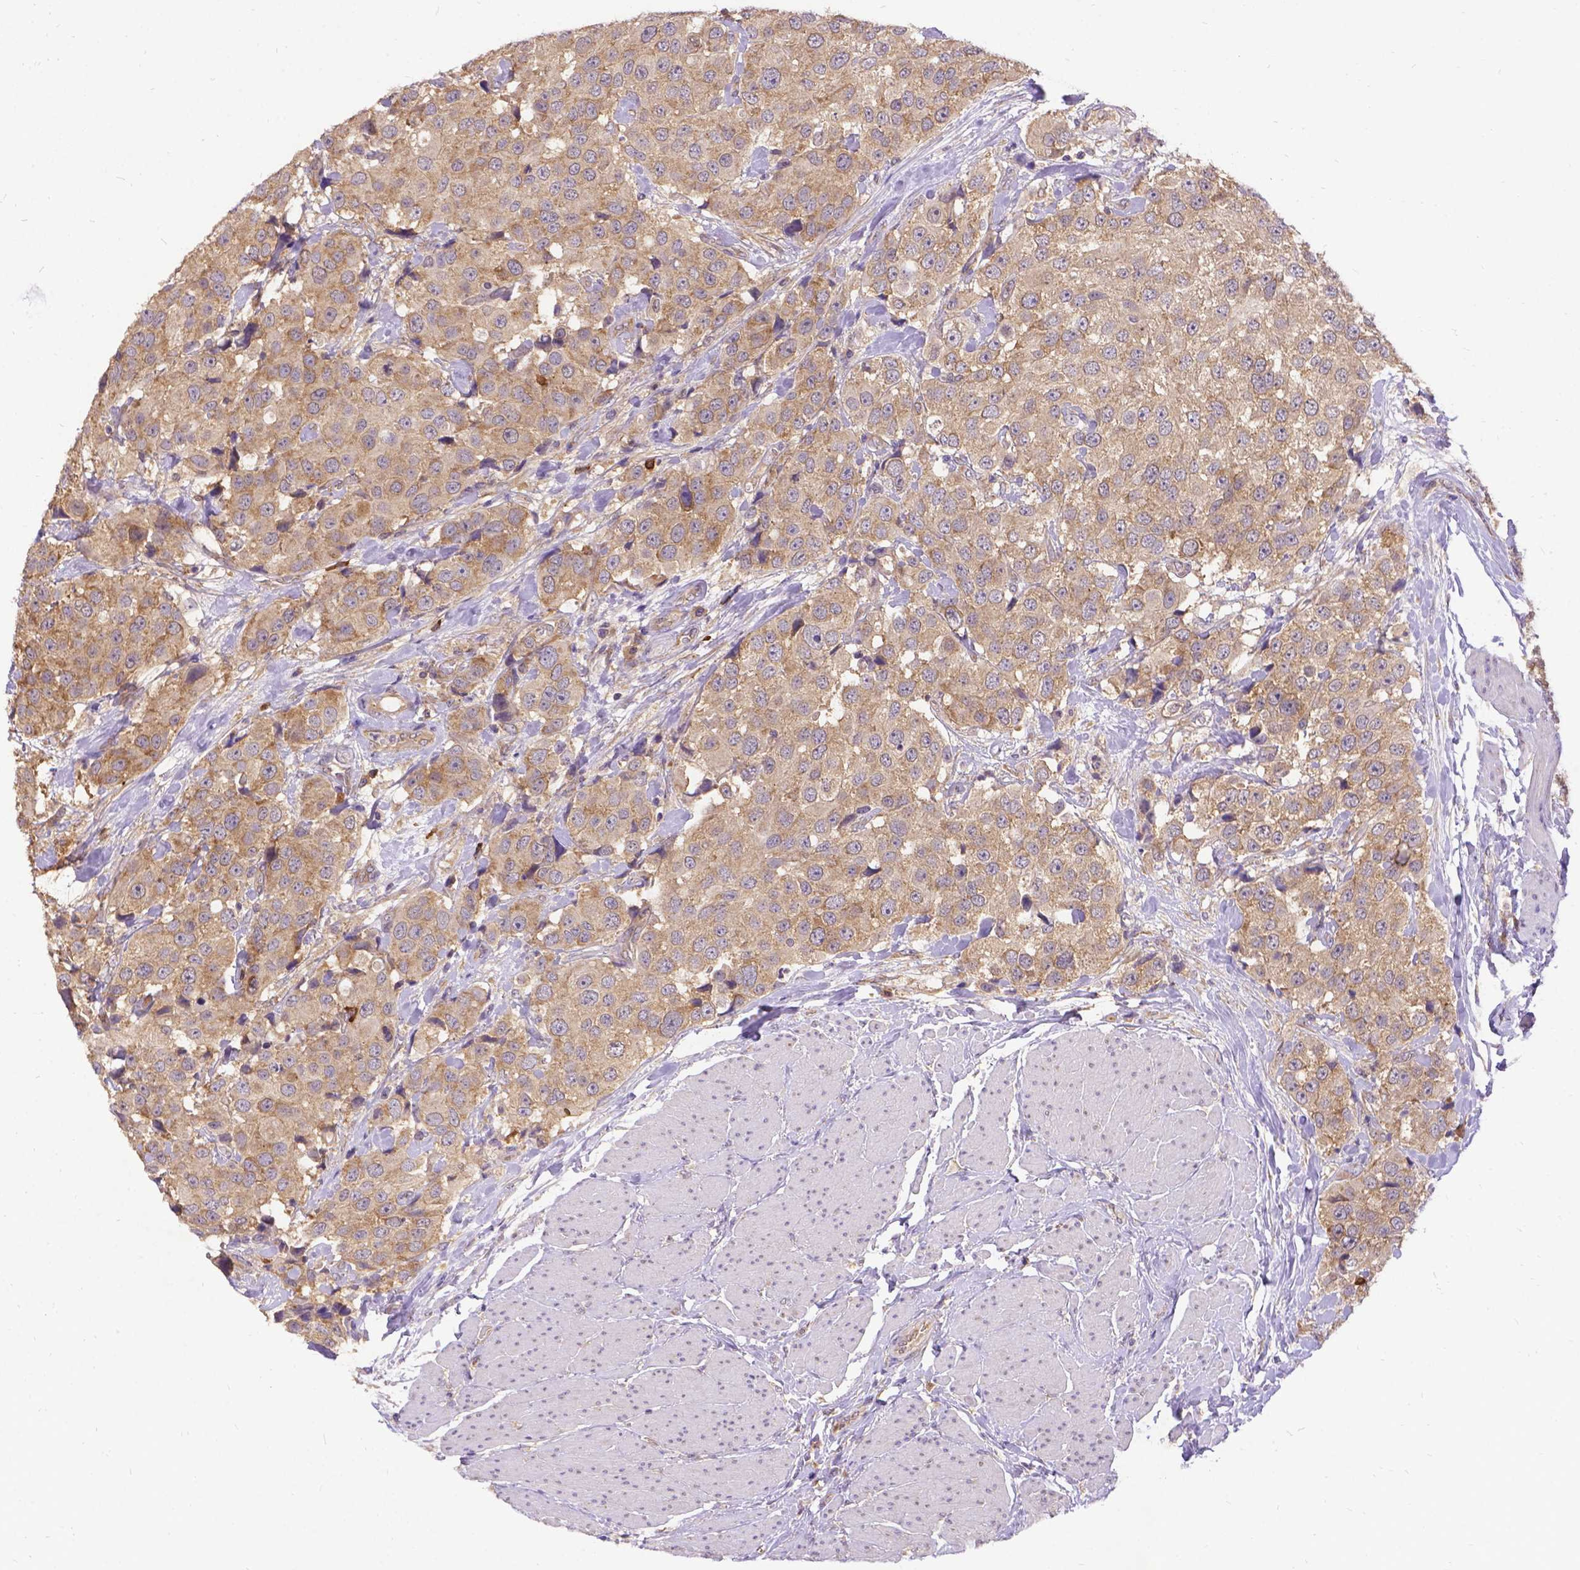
{"staining": {"intensity": "weak", "quantity": ">75%", "location": "cytoplasmic/membranous"}, "tissue": "urothelial cancer", "cell_type": "Tumor cells", "image_type": "cancer", "snomed": [{"axis": "morphology", "description": "Urothelial carcinoma, High grade"}, {"axis": "topography", "description": "Urinary bladder"}], "caption": "High-grade urothelial carcinoma stained for a protein displays weak cytoplasmic/membranous positivity in tumor cells.", "gene": "DENND6A", "patient": {"sex": "female", "age": 64}}